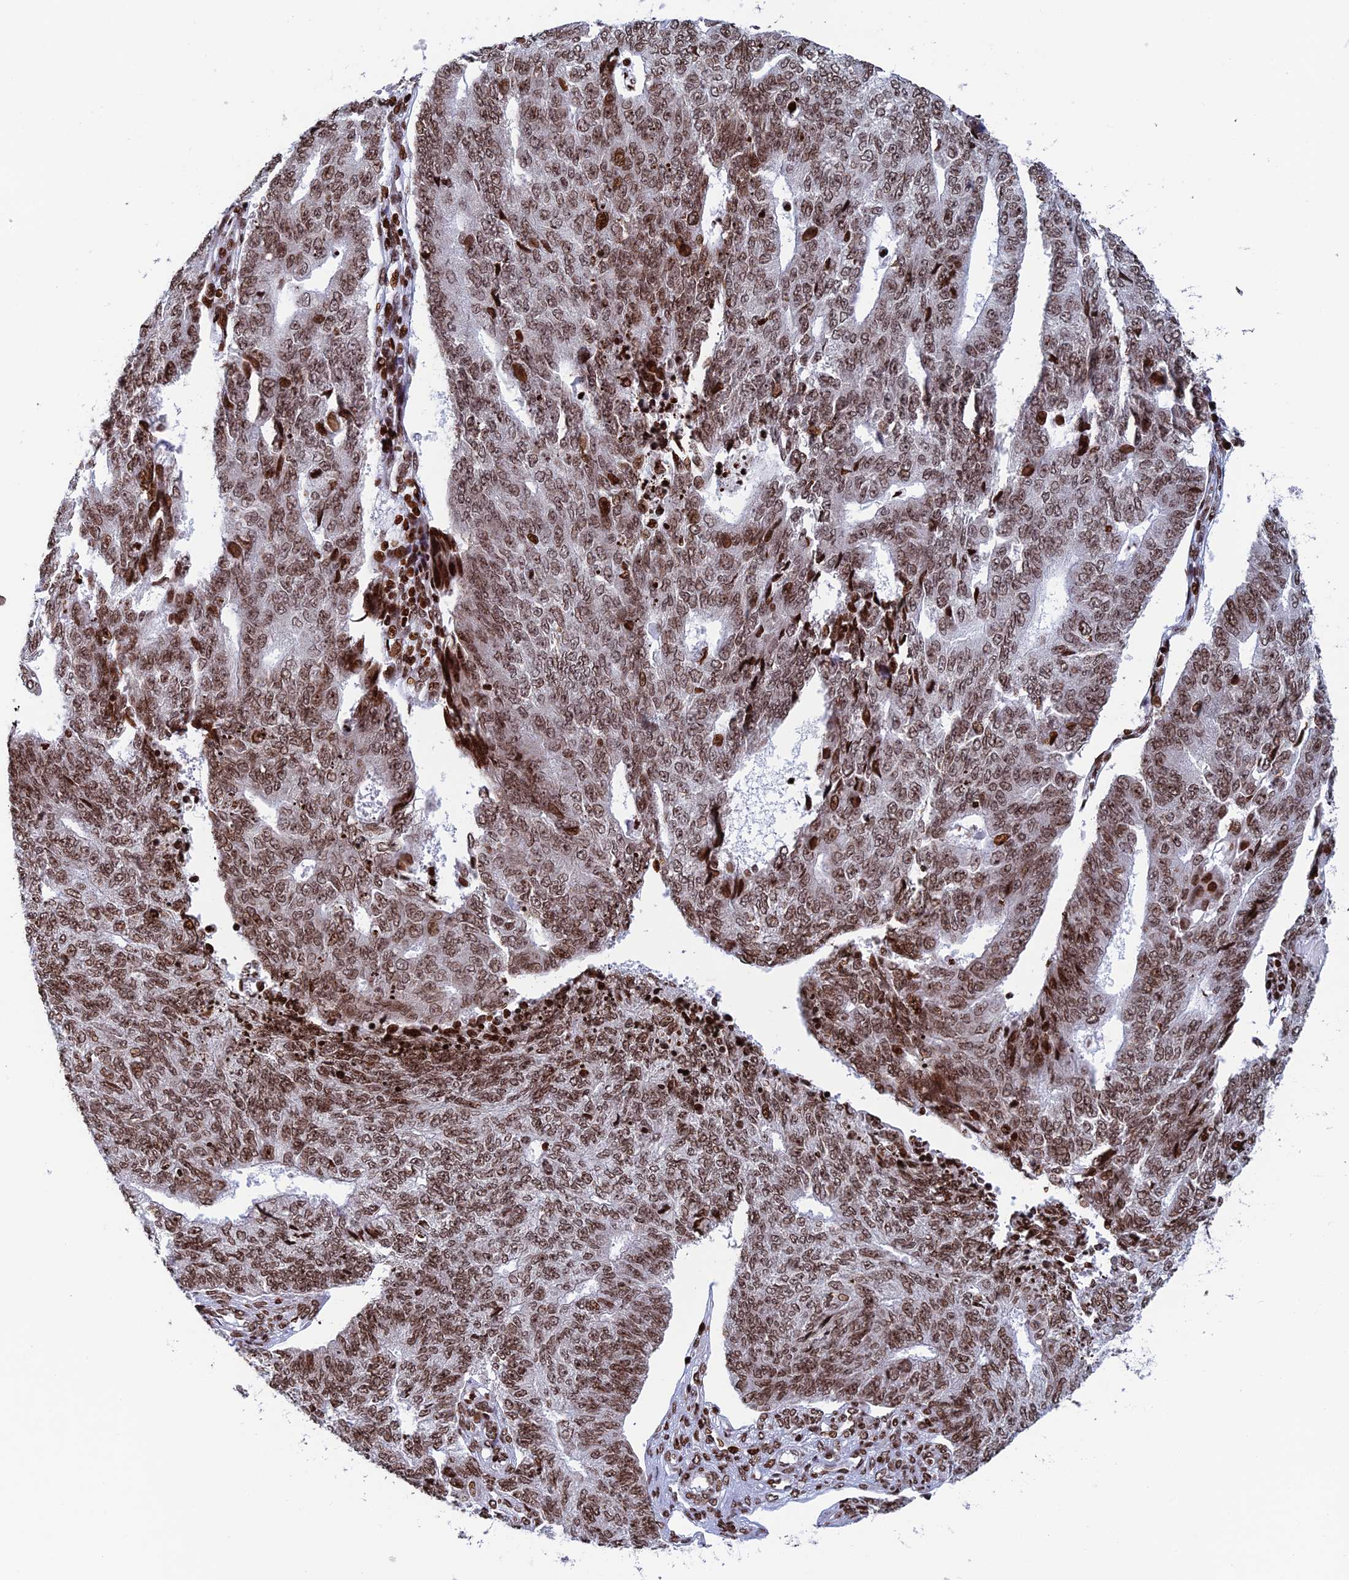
{"staining": {"intensity": "moderate", "quantity": ">75%", "location": "nuclear"}, "tissue": "endometrial cancer", "cell_type": "Tumor cells", "image_type": "cancer", "snomed": [{"axis": "morphology", "description": "Adenocarcinoma, NOS"}, {"axis": "topography", "description": "Endometrium"}], "caption": "Immunohistochemical staining of human adenocarcinoma (endometrial) reveals medium levels of moderate nuclear protein expression in approximately >75% of tumor cells.", "gene": "RPAP1", "patient": {"sex": "female", "age": 32}}